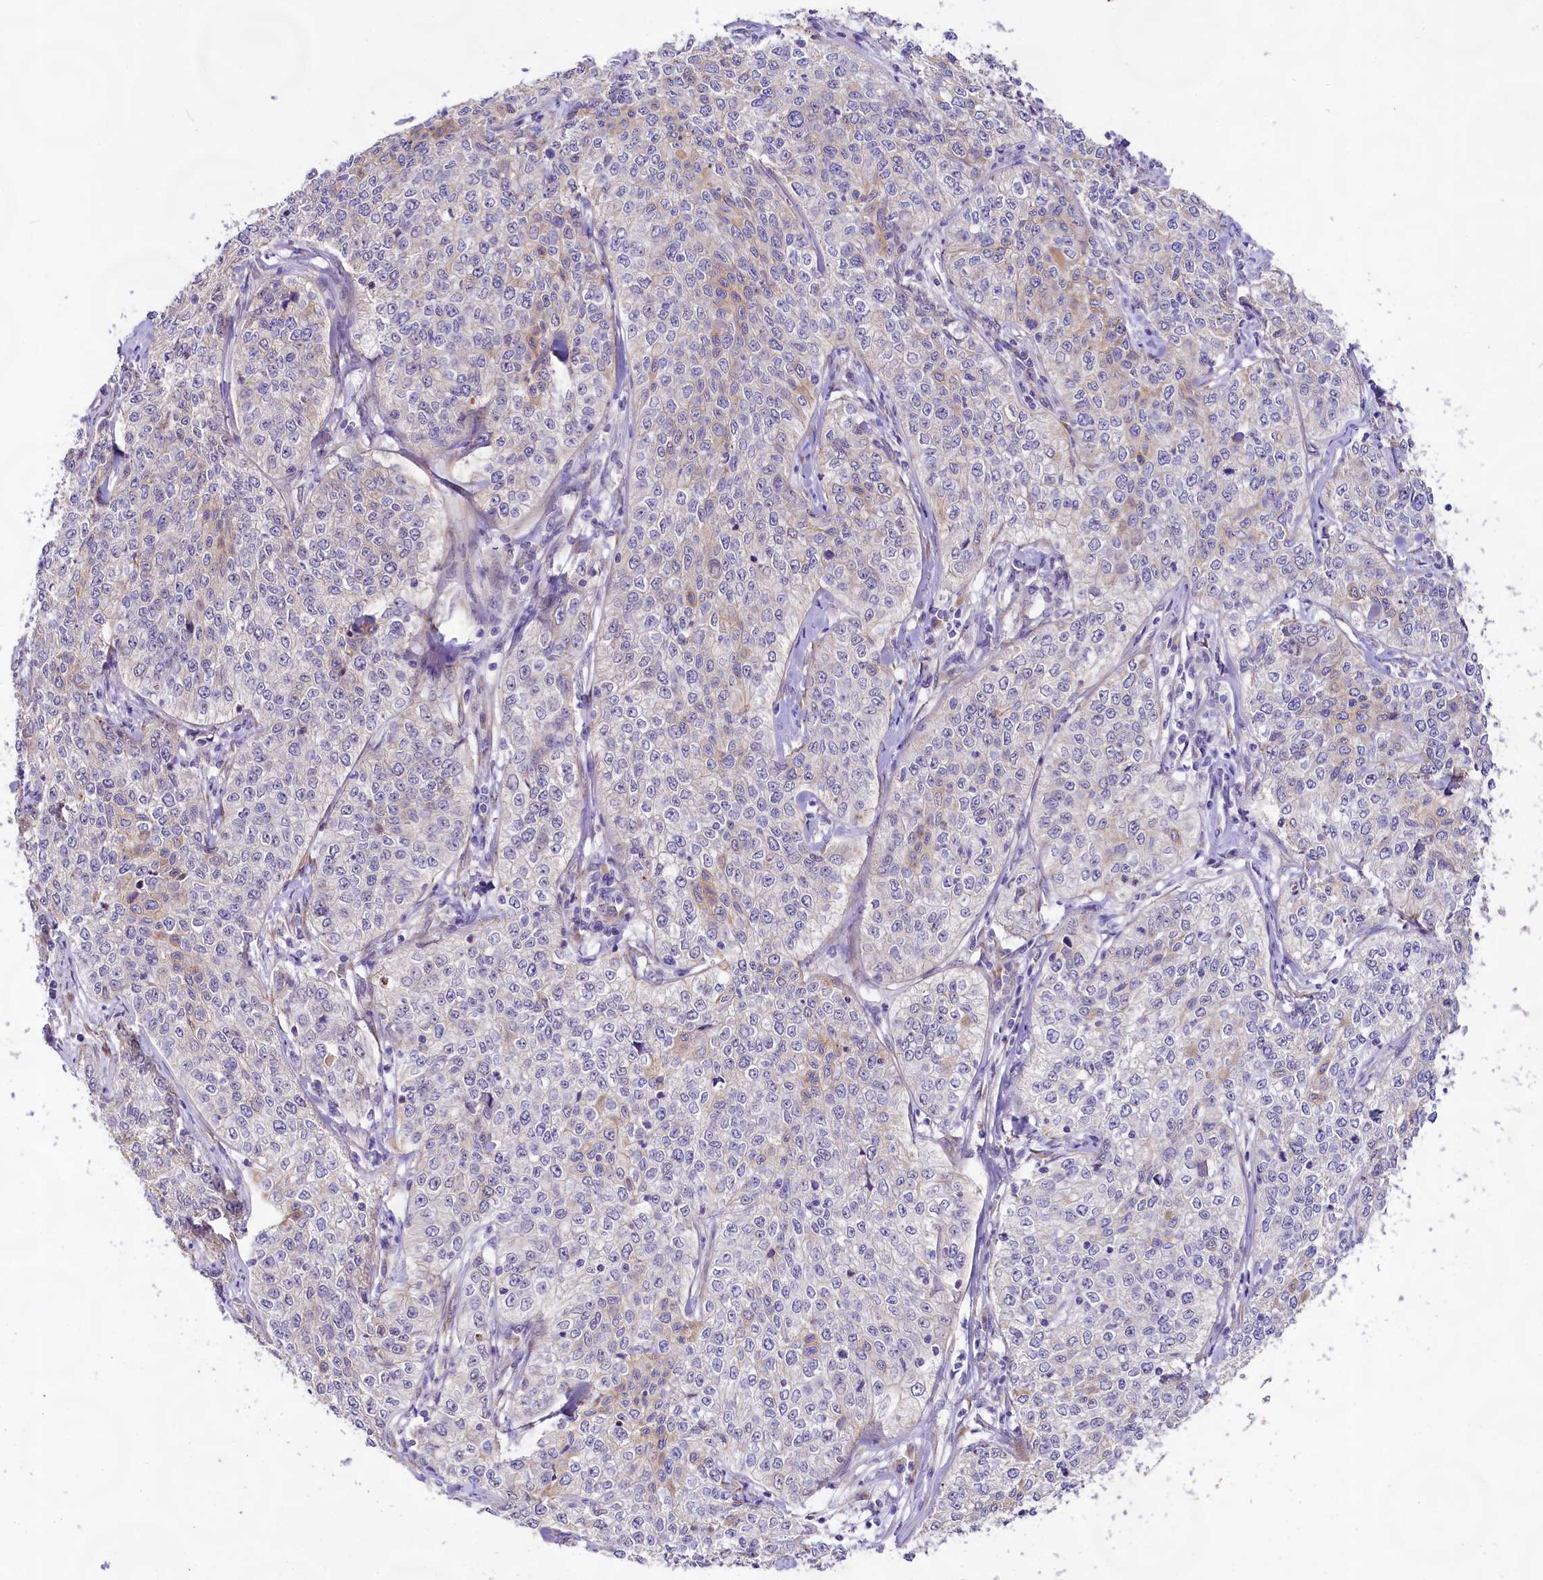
{"staining": {"intensity": "negative", "quantity": "none", "location": "none"}, "tissue": "cervical cancer", "cell_type": "Tumor cells", "image_type": "cancer", "snomed": [{"axis": "morphology", "description": "Squamous cell carcinoma, NOS"}, {"axis": "topography", "description": "Cervix"}], "caption": "The image reveals no significant expression in tumor cells of squamous cell carcinoma (cervical). The staining was performed using DAB to visualize the protein expression in brown, while the nuclei were stained in blue with hematoxylin (Magnification: 20x).", "gene": "VPS11", "patient": {"sex": "female", "age": 35}}